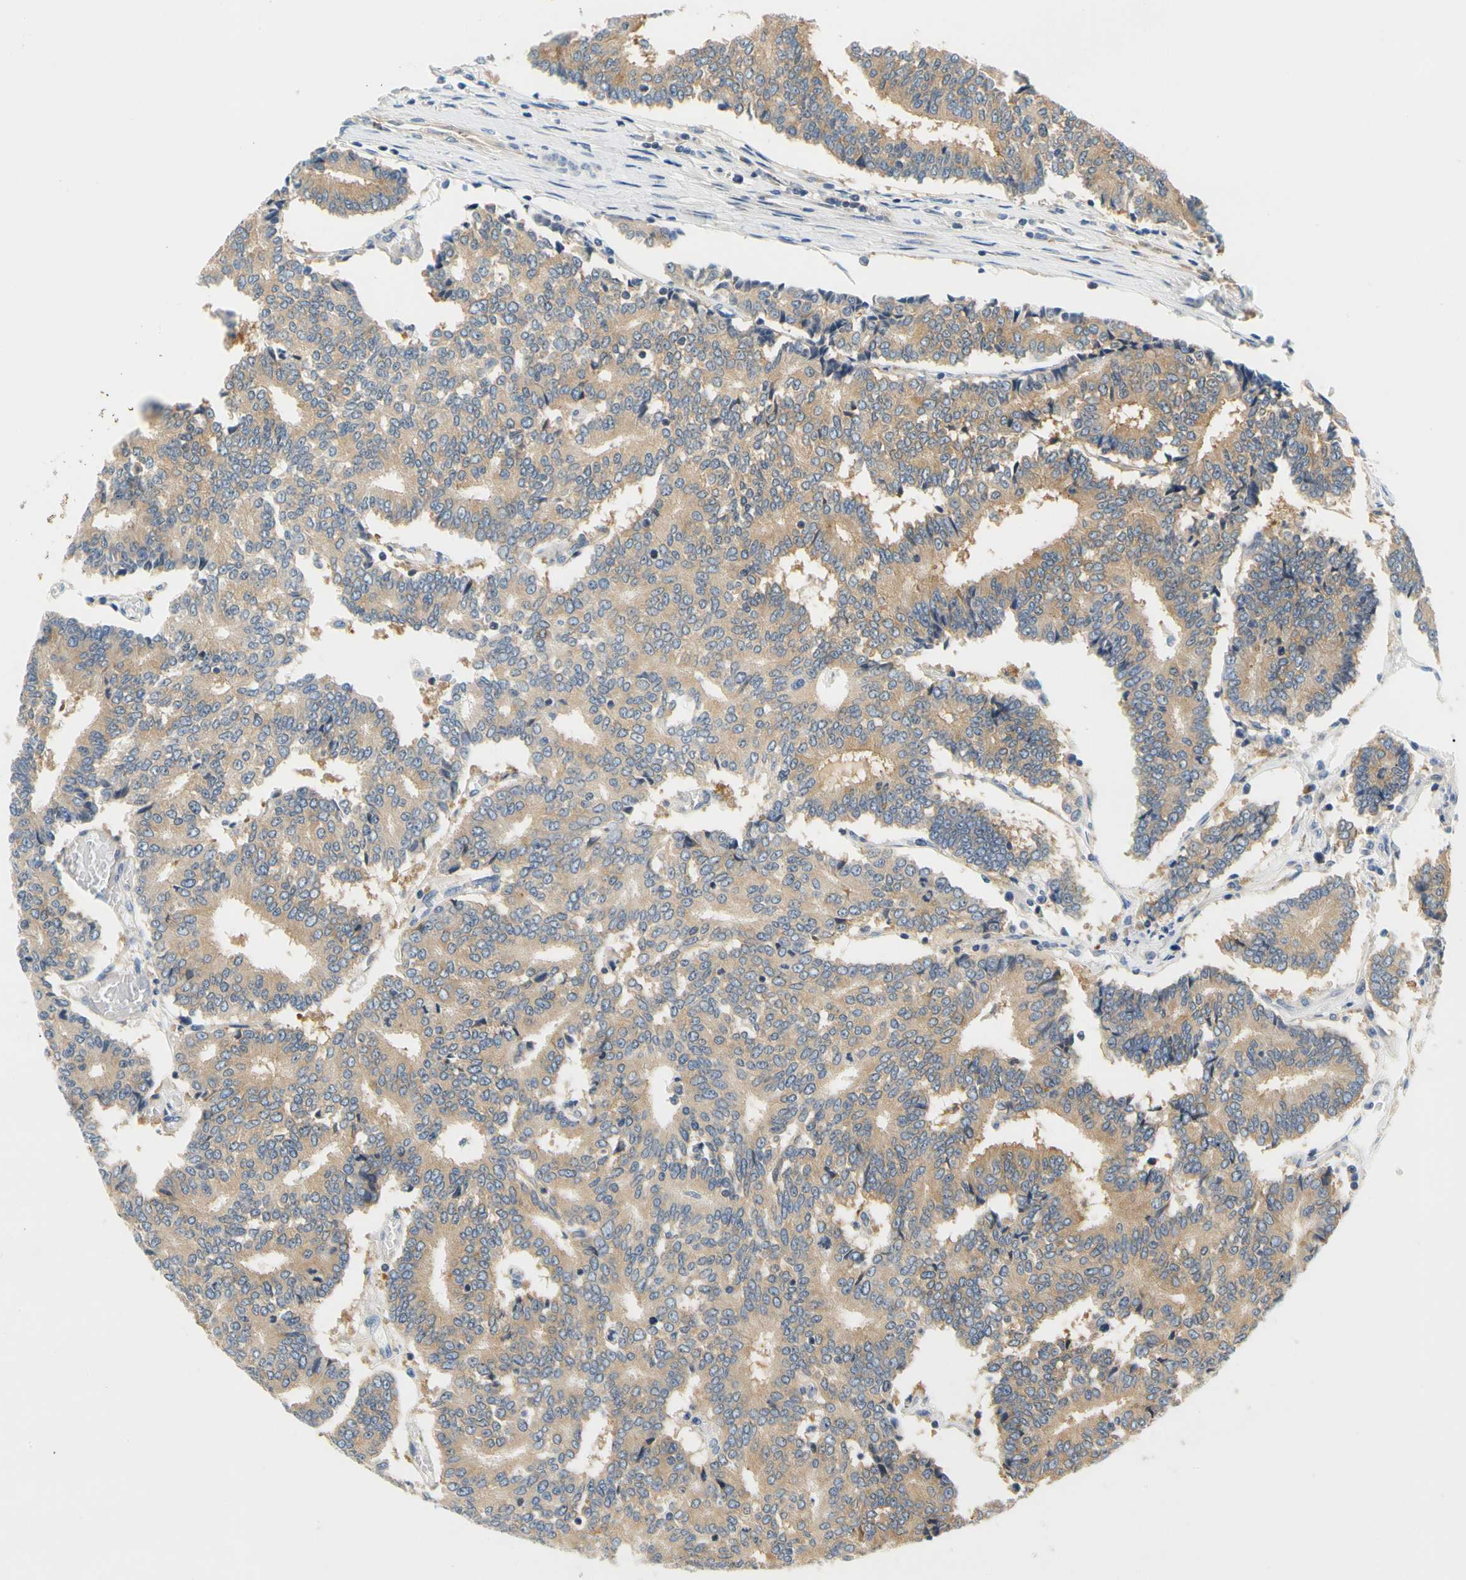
{"staining": {"intensity": "moderate", "quantity": ">75%", "location": "cytoplasmic/membranous"}, "tissue": "prostate cancer", "cell_type": "Tumor cells", "image_type": "cancer", "snomed": [{"axis": "morphology", "description": "Adenocarcinoma, High grade"}, {"axis": "topography", "description": "Prostate"}], "caption": "Immunohistochemistry (IHC) histopathology image of neoplastic tissue: human high-grade adenocarcinoma (prostate) stained using IHC shows medium levels of moderate protein expression localized specifically in the cytoplasmic/membranous of tumor cells, appearing as a cytoplasmic/membranous brown color.", "gene": "LRRC47", "patient": {"sex": "male", "age": 55}}